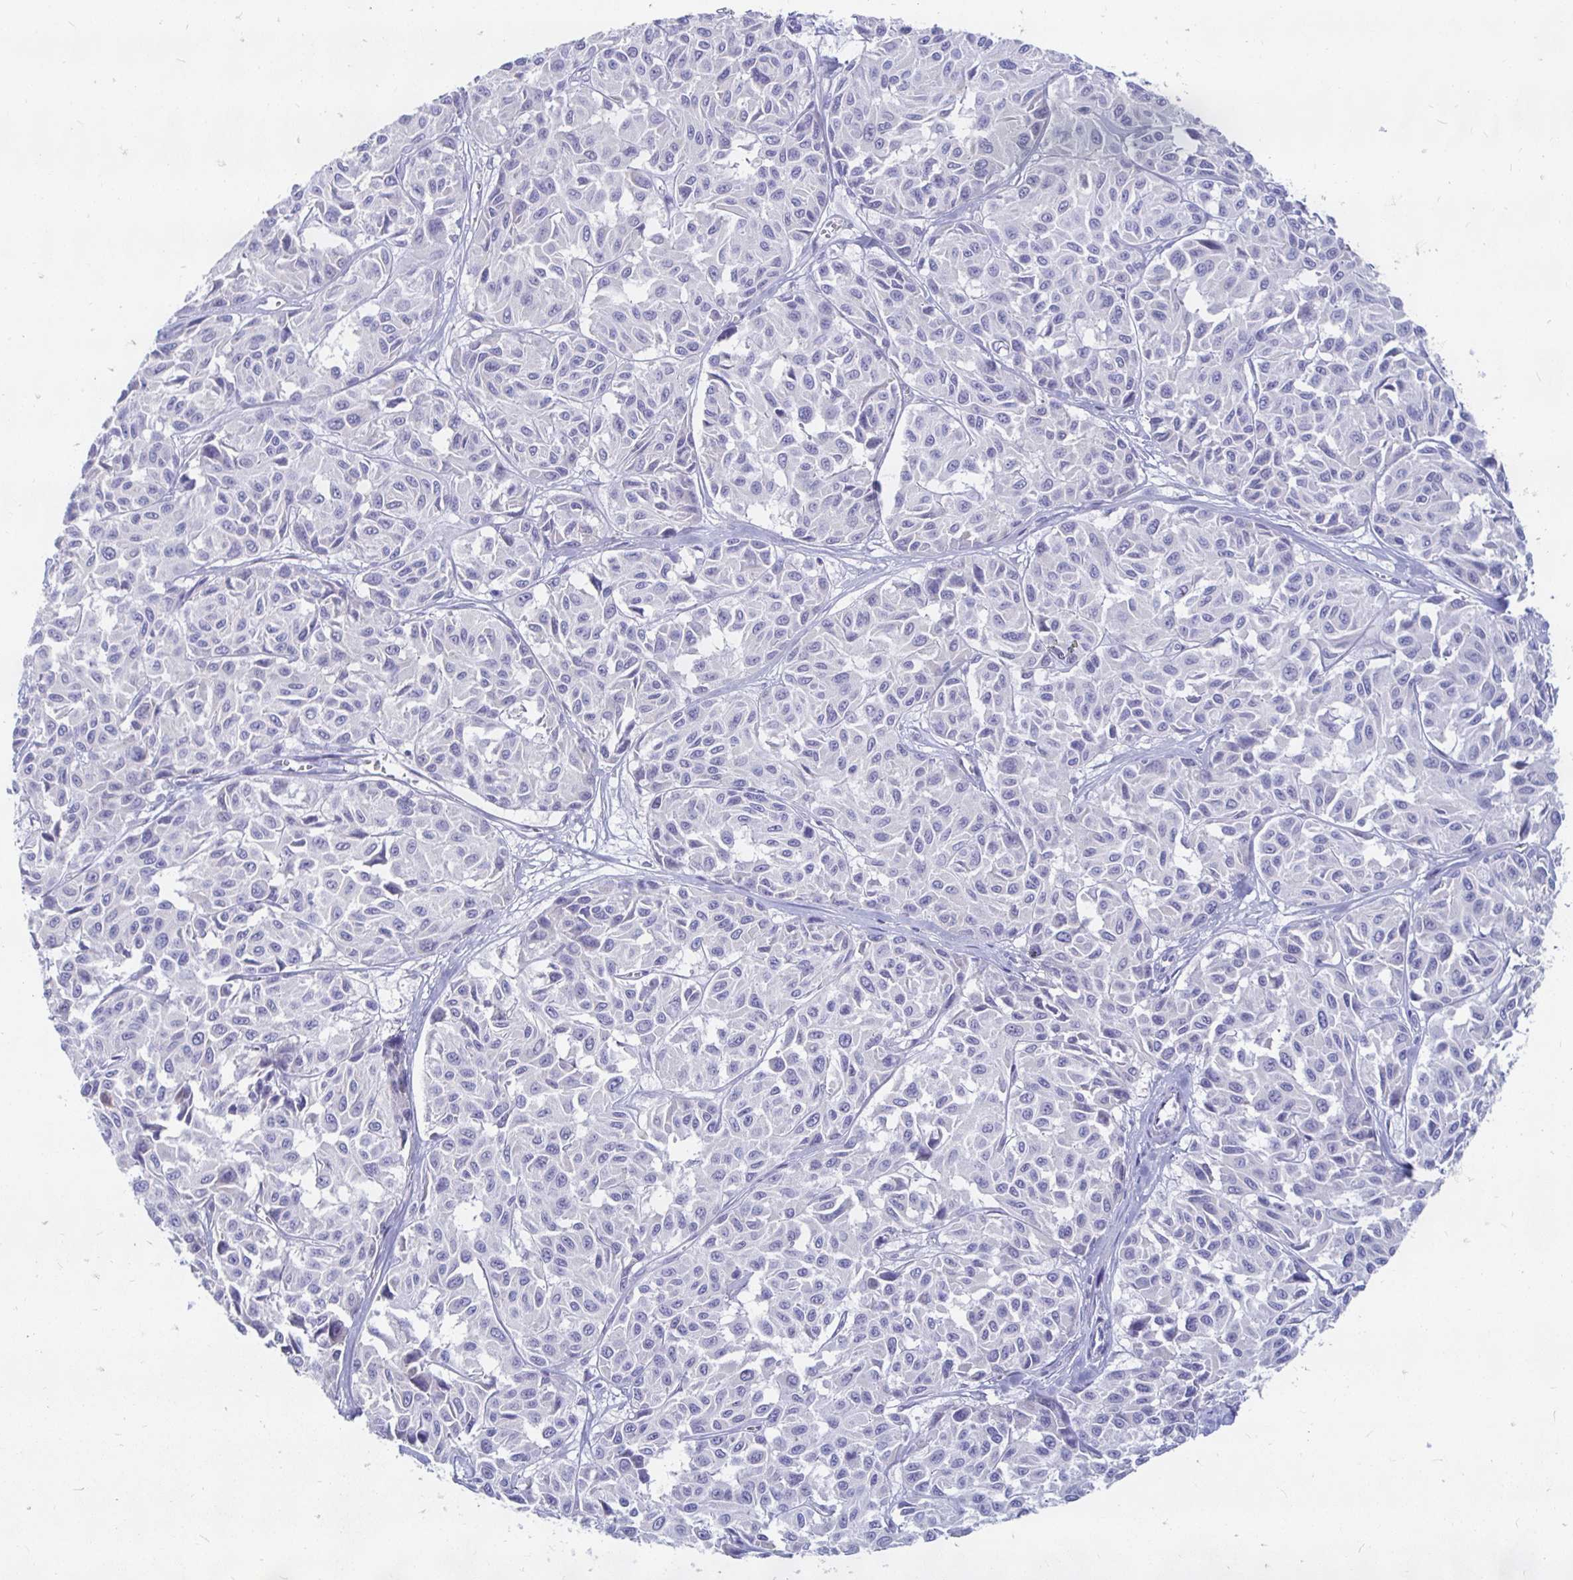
{"staining": {"intensity": "negative", "quantity": "none", "location": "none"}, "tissue": "melanoma", "cell_type": "Tumor cells", "image_type": "cancer", "snomed": [{"axis": "morphology", "description": "Malignant melanoma, NOS"}, {"axis": "topography", "description": "Skin"}], "caption": "Immunohistochemistry of human malignant melanoma reveals no staining in tumor cells.", "gene": "PEG10", "patient": {"sex": "female", "age": 66}}